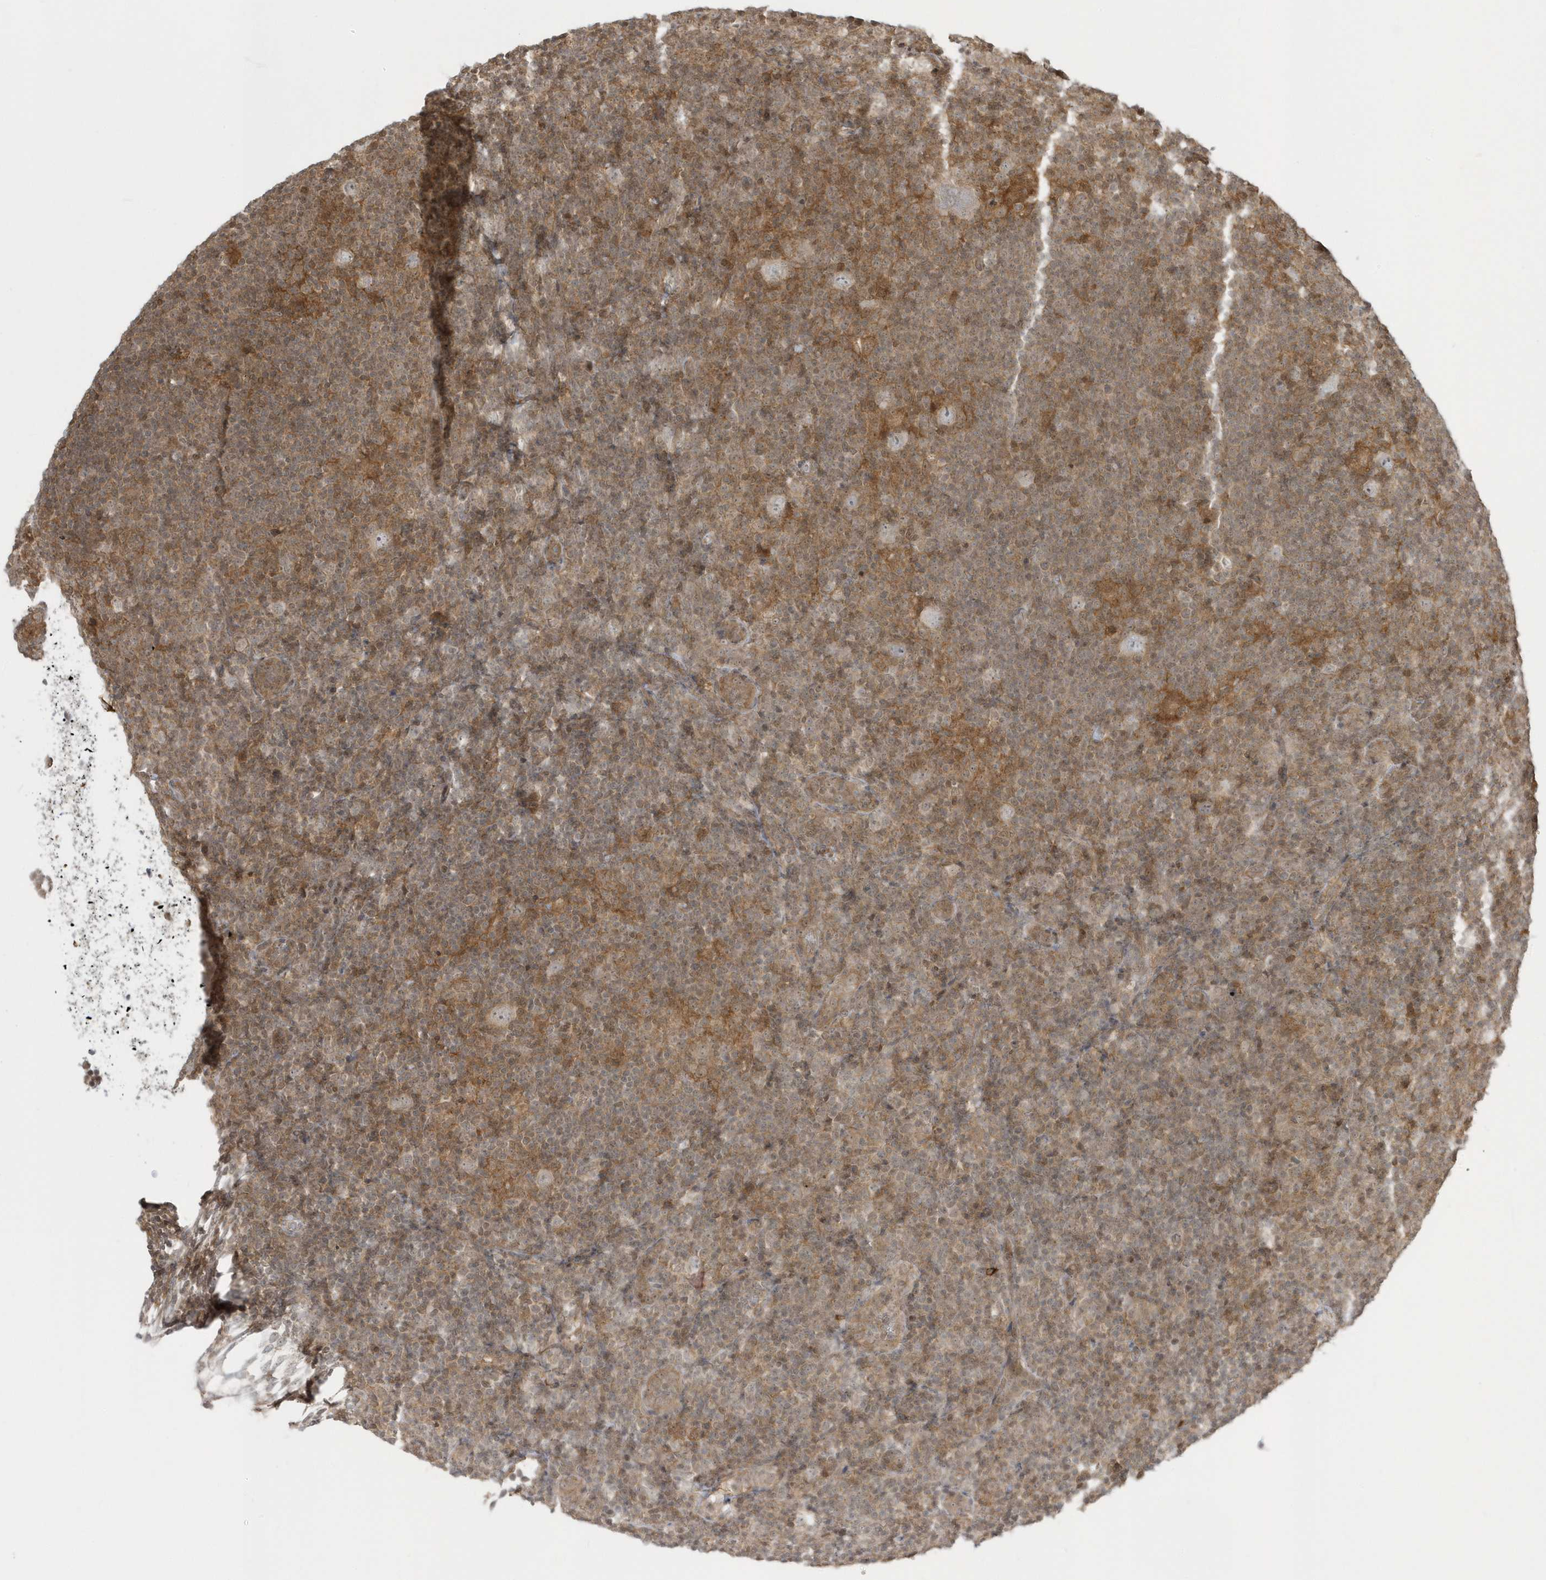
{"staining": {"intensity": "negative", "quantity": "none", "location": "none"}, "tissue": "lymphoma", "cell_type": "Tumor cells", "image_type": "cancer", "snomed": [{"axis": "morphology", "description": "Hodgkin's disease, NOS"}, {"axis": "topography", "description": "Lymph node"}], "caption": "A high-resolution image shows immunohistochemistry staining of Hodgkin's disease, which exhibits no significant expression in tumor cells.", "gene": "PPP1R7", "patient": {"sex": "female", "age": 57}}